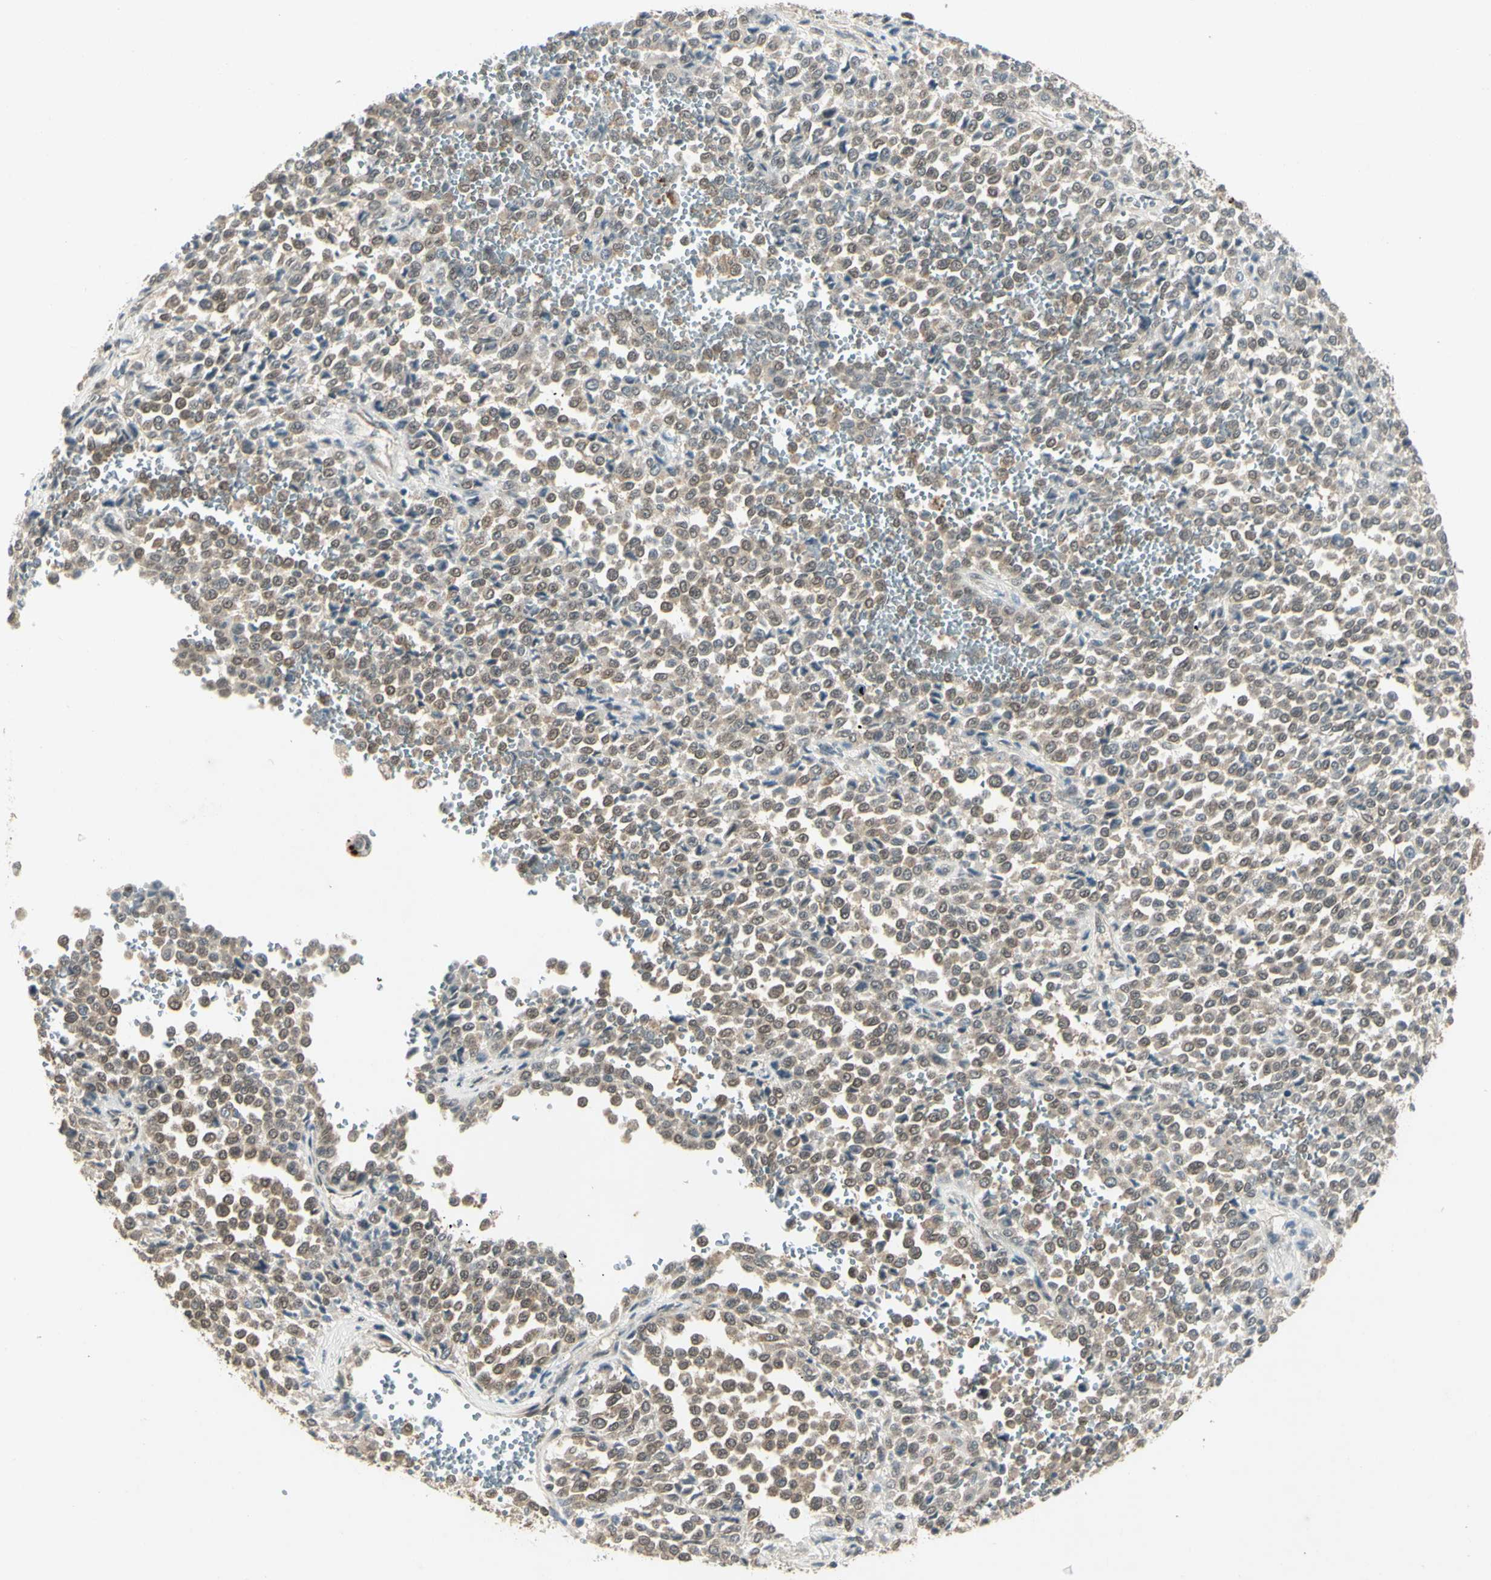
{"staining": {"intensity": "weak", "quantity": ">75%", "location": "nuclear"}, "tissue": "melanoma", "cell_type": "Tumor cells", "image_type": "cancer", "snomed": [{"axis": "morphology", "description": "Malignant melanoma, Metastatic site"}, {"axis": "topography", "description": "Pancreas"}], "caption": "Immunohistochemistry (IHC) photomicrograph of neoplastic tissue: human melanoma stained using immunohistochemistry (IHC) exhibits low levels of weak protein expression localized specifically in the nuclear of tumor cells, appearing as a nuclear brown color.", "gene": "PSMD5", "patient": {"sex": "female", "age": 30}}